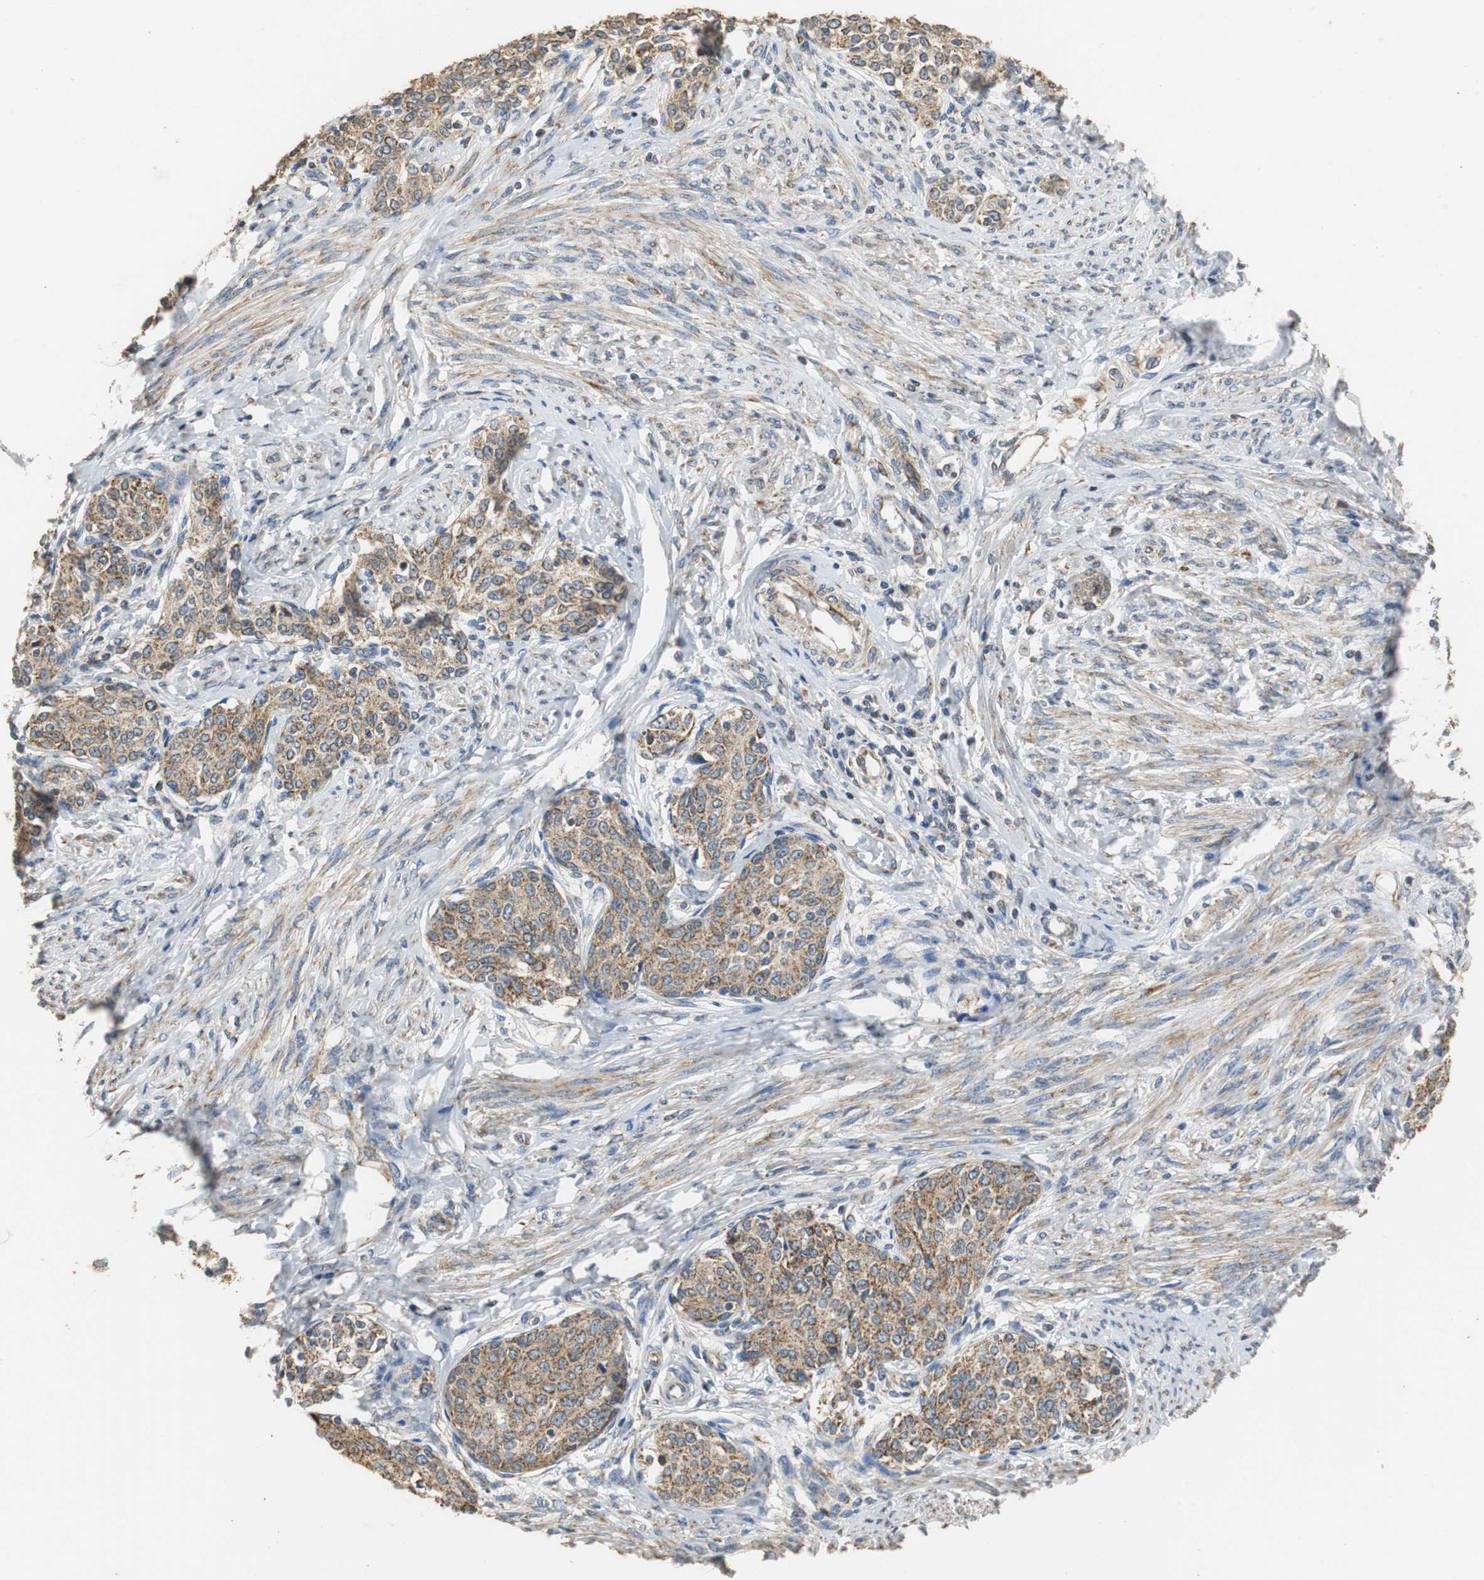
{"staining": {"intensity": "moderate", "quantity": ">75%", "location": "cytoplasmic/membranous"}, "tissue": "cervical cancer", "cell_type": "Tumor cells", "image_type": "cancer", "snomed": [{"axis": "morphology", "description": "Squamous cell carcinoma, NOS"}, {"axis": "morphology", "description": "Adenocarcinoma, NOS"}, {"axis": "topography", "description": "Cervix"}], "caption": "Protein expression analysis of cervical cancer (squamous cell carcinoma) displays moderate cytoplasmic/membranous positivity in about >75% of tumor cells.", "gene": "HMGCL", "patient": {"sex": "female", "age": 52}}